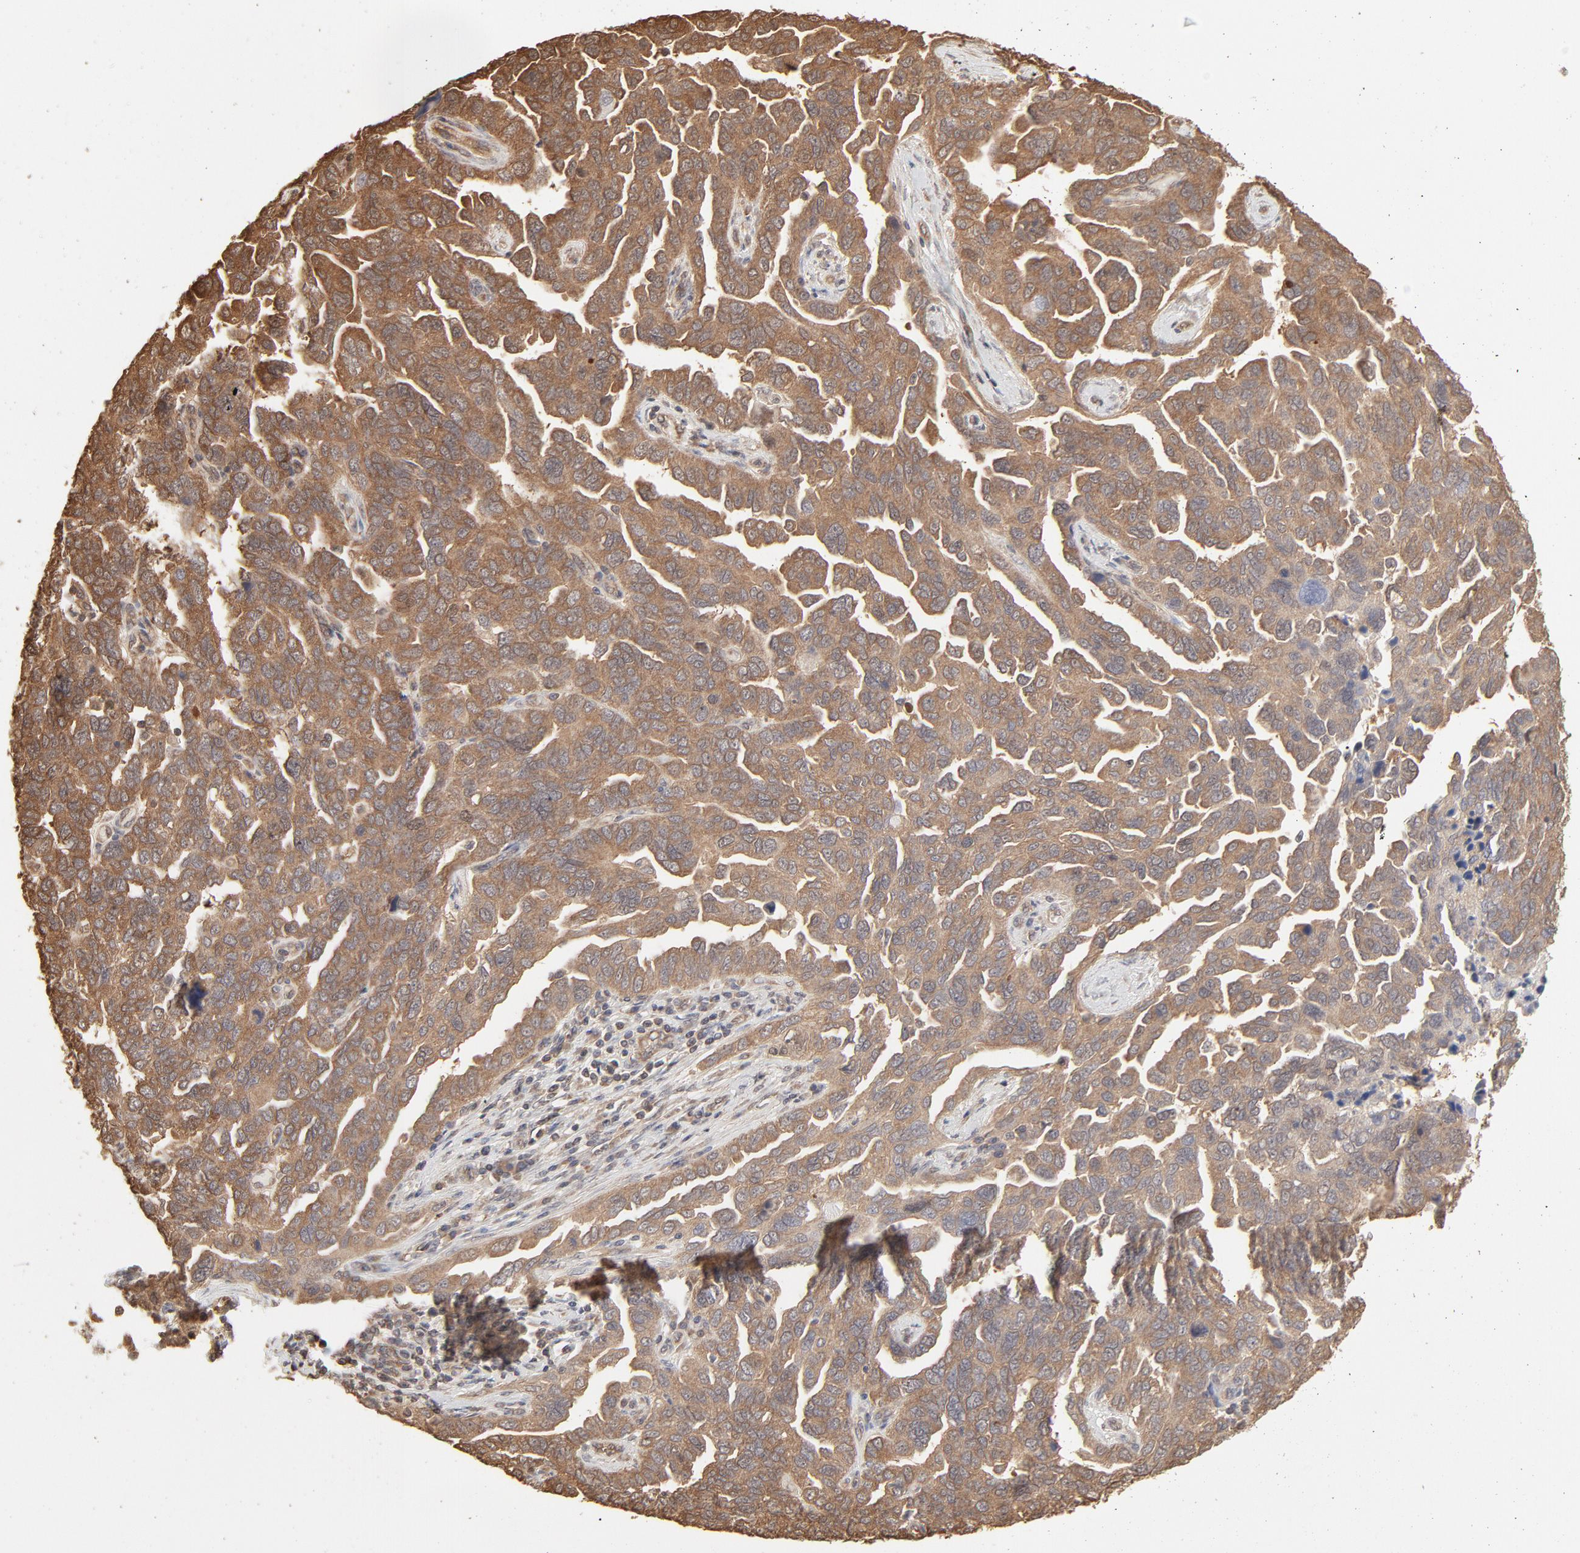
{"staining": {"intensity": "moderate", "quantity": ">75%", "location": "cytoplasmic/membranous"}, "tissue": "ovarian cancer", "cell_type": "Tumor cells", "image_type": "cancer", "snomed": [{"axis": "morphology", "description": "Cystadenocarcinoma, serous, NOS"}, {"axis": "topography", "description": "Ovary"}], "caption": "Brown immunohistochemical staining in ovarian cancer reveals moderate cytoplasmic/membranous staining in about >75% of tumor cells.", "gene": "PPP2CA", "patient": {"sex": "female", "age": 64}}